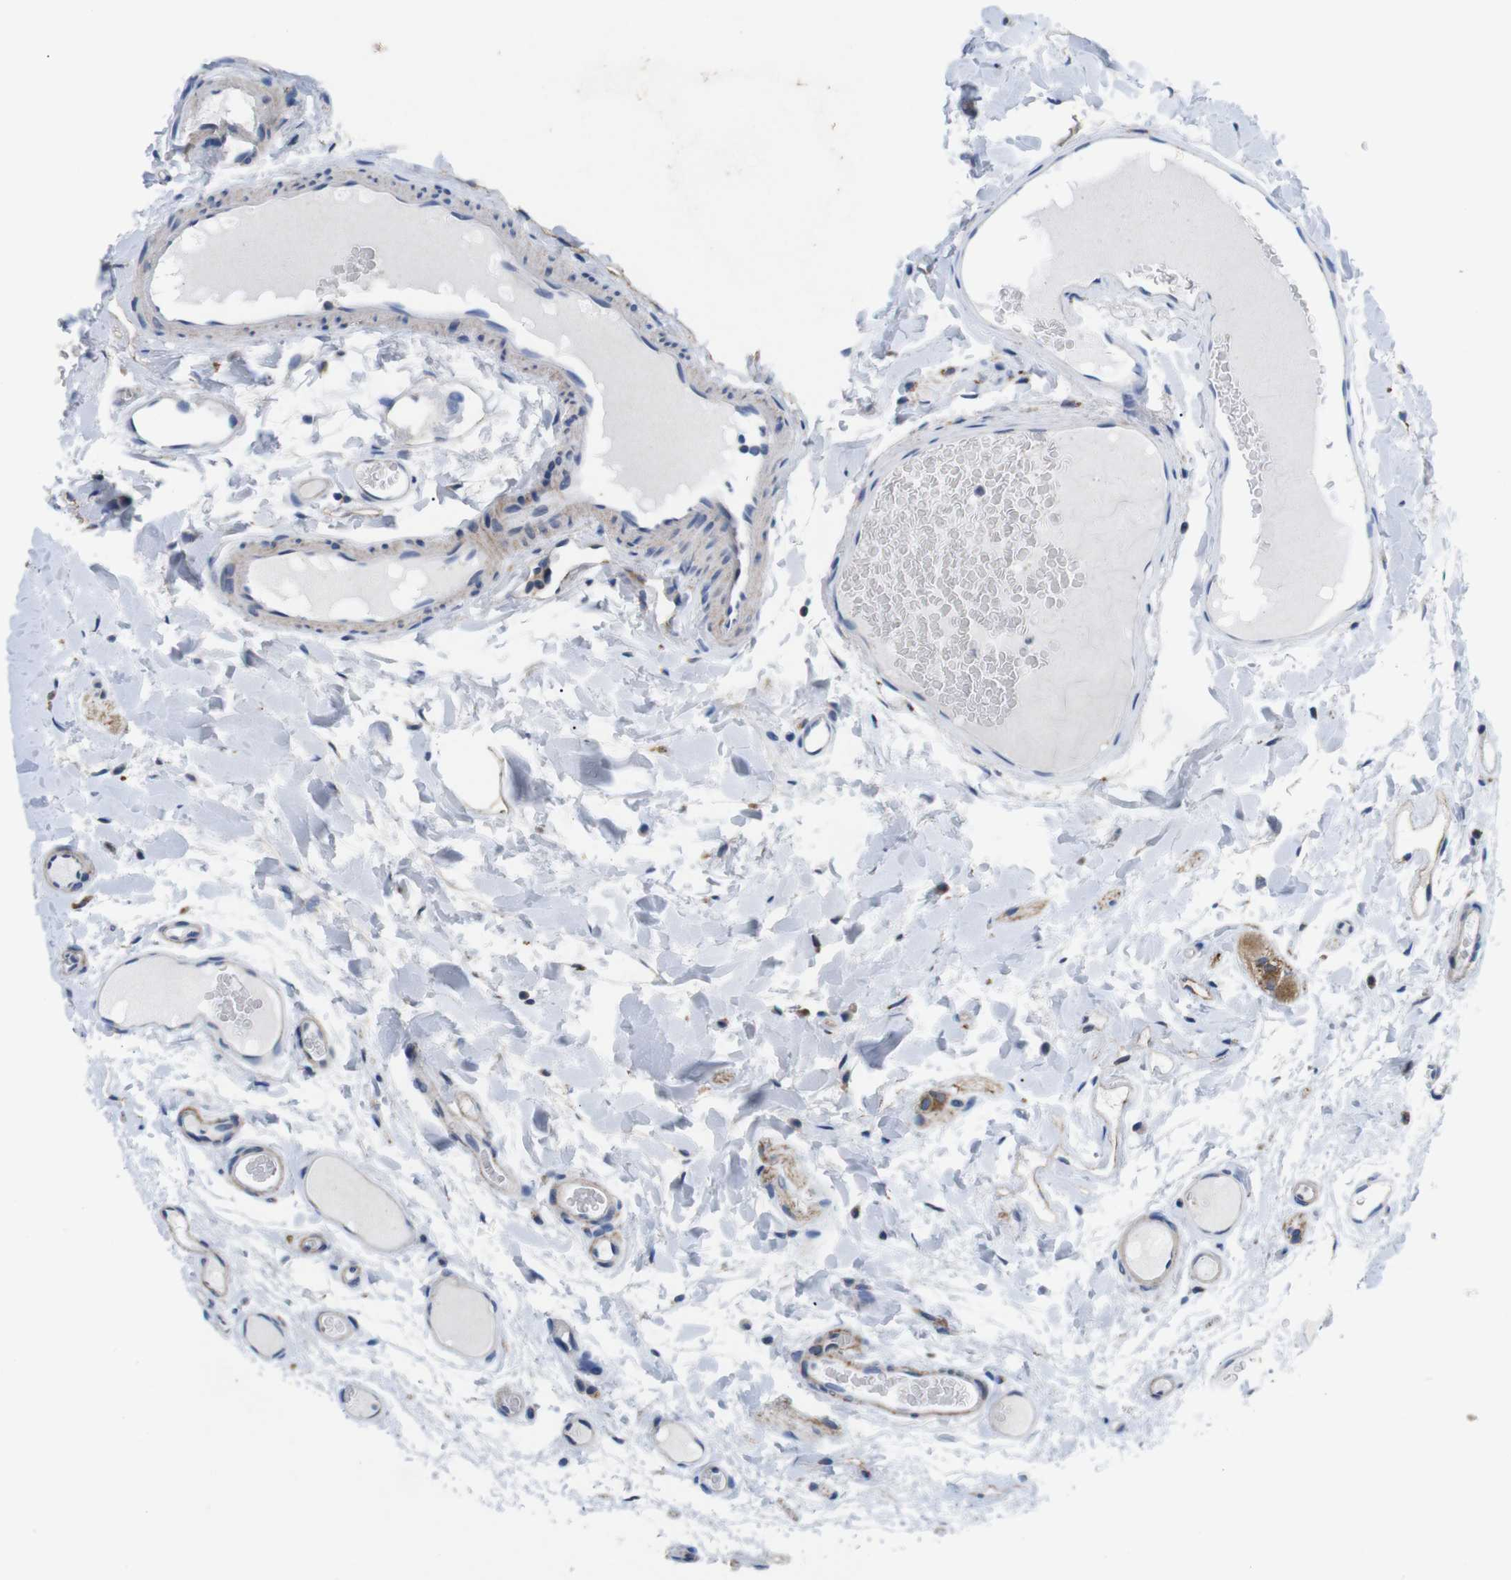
{"staining": {"intensity": "weak", "quantity": "25%-75%", "location": "cytoplasmic/membranous"}, "tissue": "colon", "cell_type": "Endothelial cells", "image_type": "normal", "snomed": [{"axis": "morphology", "description": "Normal tissue, NOS"}, {"axis": "topography", "description": "Colon"}], "caption": "Human colon stained for a protein (brown) exhibits weak cytoplasmic/membranous positive expression in approximately 25%-75% of endothelial cells.", "gene": "F2RL1", "patient": {"sex": "female", "age": 55}}